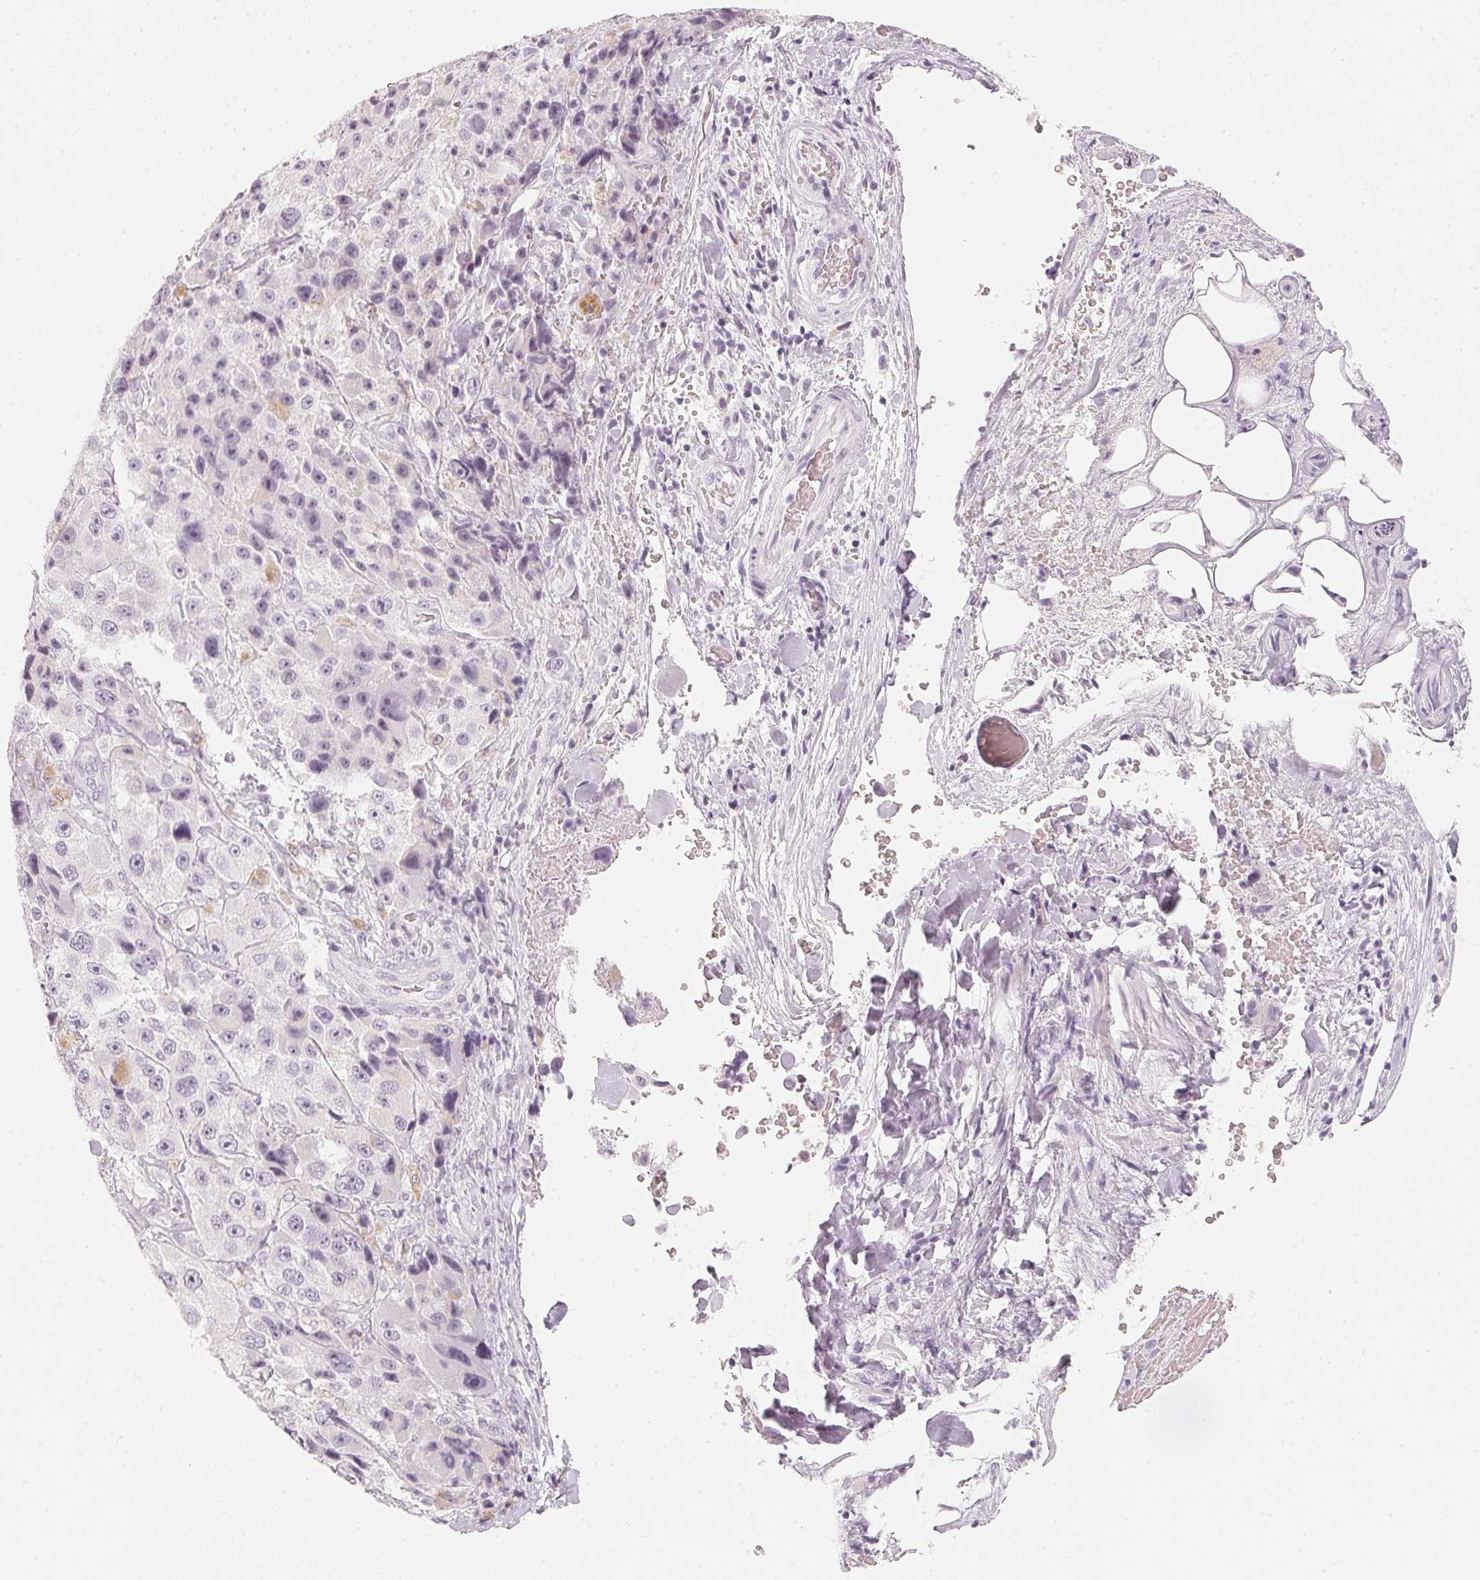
{"staining": {"intensity": "negative", "quantity": "none", "location": "none"}, "tissue": "melanoma", "cell_type": "Tumor cells", "image_type": "cancer", "snomed": [{"axis": "morphology", "description": "Malignant melanoma, Metastatic site"}, {"axis": "topography", "description": "Lymph node"}], "caption": "Photomicrograph shows no significant protein positivity in tumor cells of melanoma. Brightfield microscopy of immunohistochemistry stained with DAB (brown) and hematoxylin (blue), captured at high magnification.", "gene": "SLC22A8", "patient": {"sex": "male", "age": 62}}